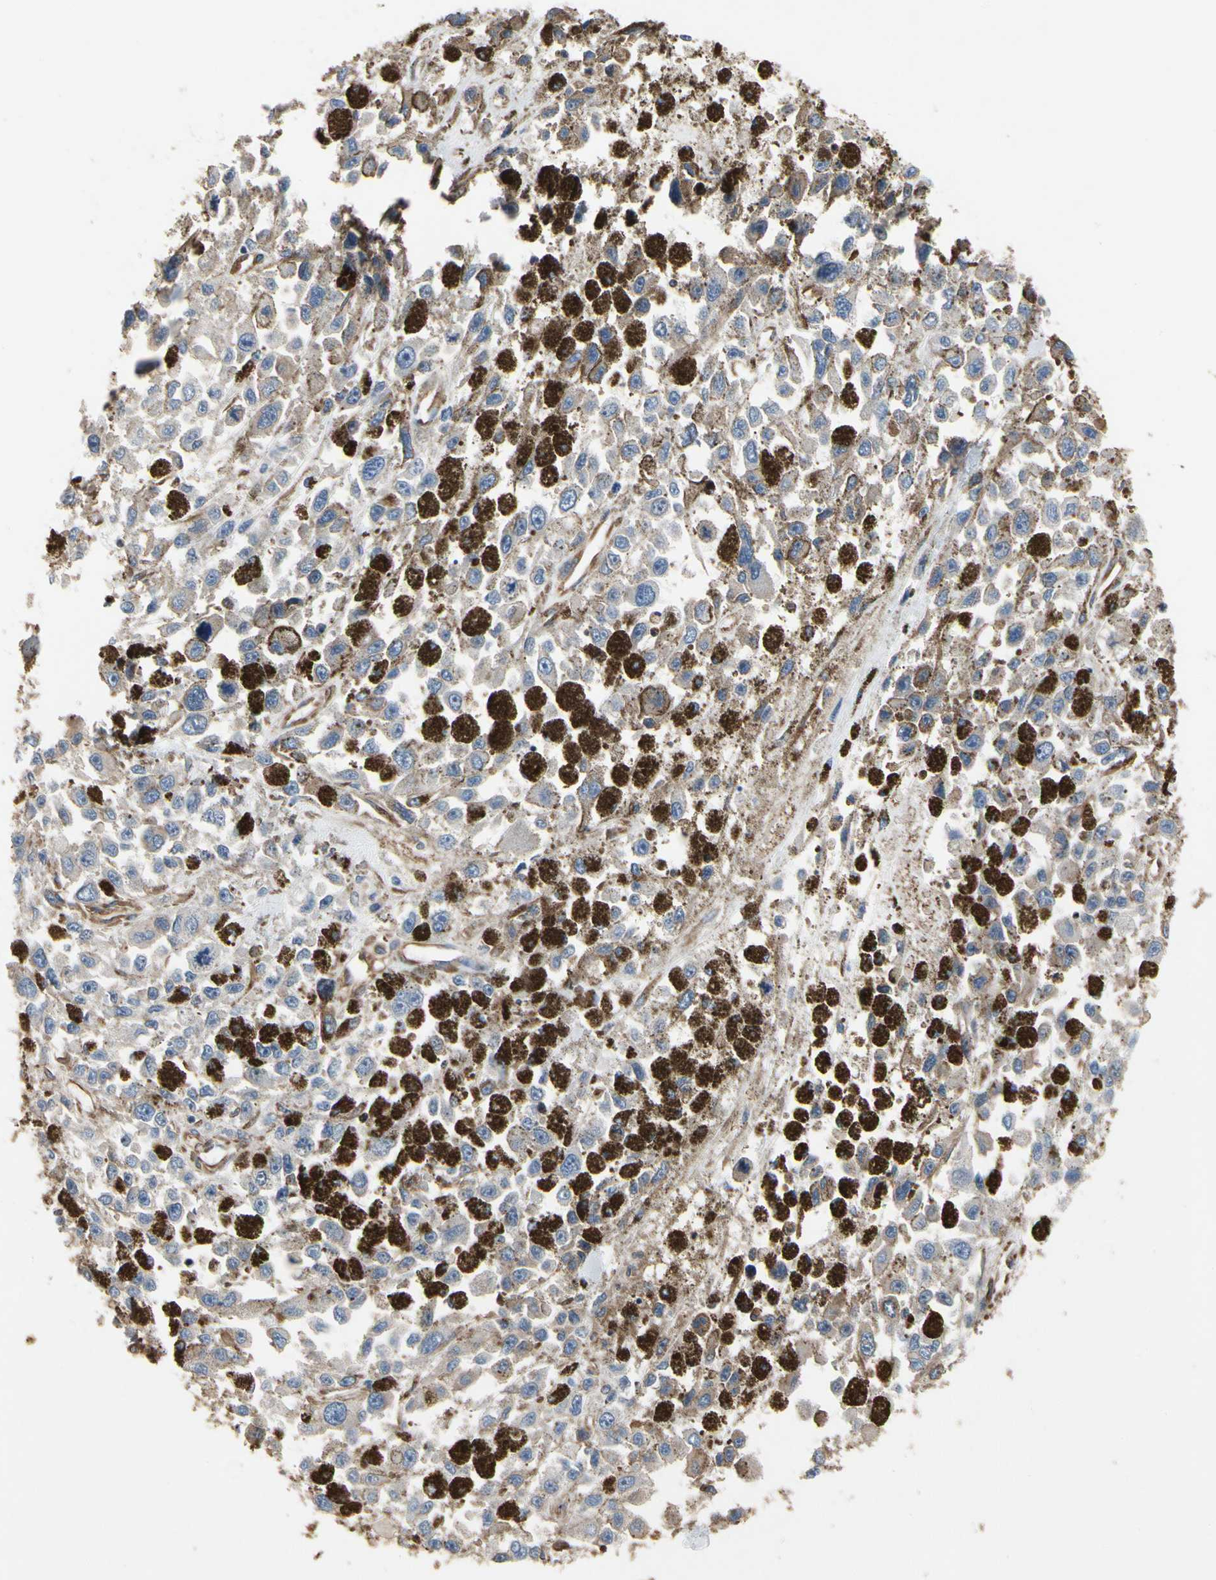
{"staining": {"intensity": "moderate", "quantity": "<25%", "location": "cytoplasmic/membranous"}, "tissue": "melanoma", "cell_type": "Tumor cells", "image_type": "cancer", "snomed": [{"axis": "morphology", "description": "Malignant melanoma, Metastatic site"}, {"axis": "topography", "description": "Lymph node"}], "caption": "About <25% of tumor cells in human melanoma display moderate cytoplasmic/membranous protein expression as visualized by brown immunohistochemical staining.", "gene": "PDZK1", "patient": {"sex": "male", "age": 59}}